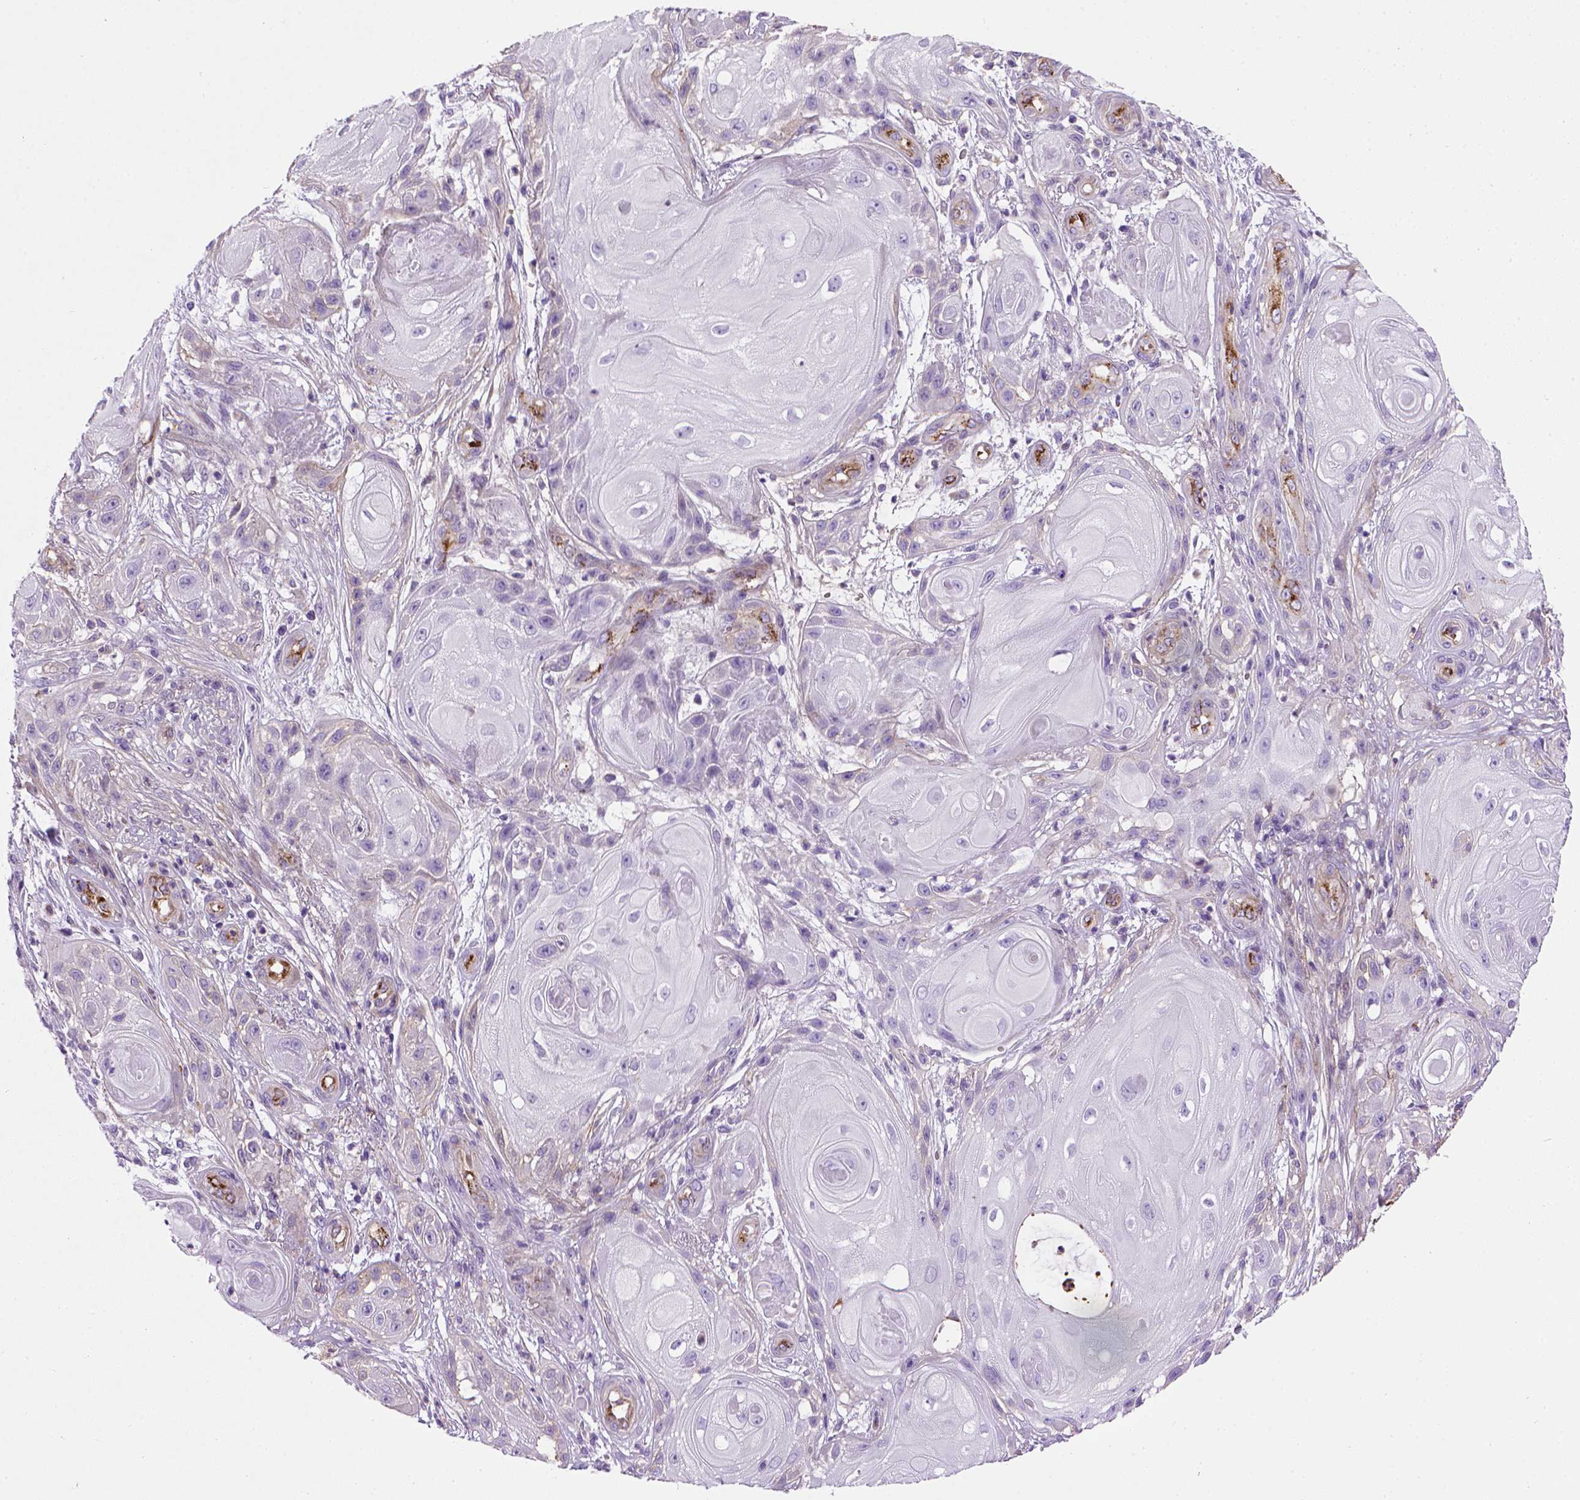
{"staining": {"intensity": "negative", "quantity": "none", "location": "none"}, "tissue": "skin cancer", "cell_type": "Tumor cells", "image_type": "cancer", "snomed": [{"axis": "morphology", "description": "Squamous cell carcinoma, NOS"}, {"axis": "topography", "description": "Skin"}], "caption": "Micrograph shows no protein staining in tumor cells of squamous cell carcinoma (skin) tissue.", "gene": "VWF", "patient": {"sex": "male", "age": 62}}